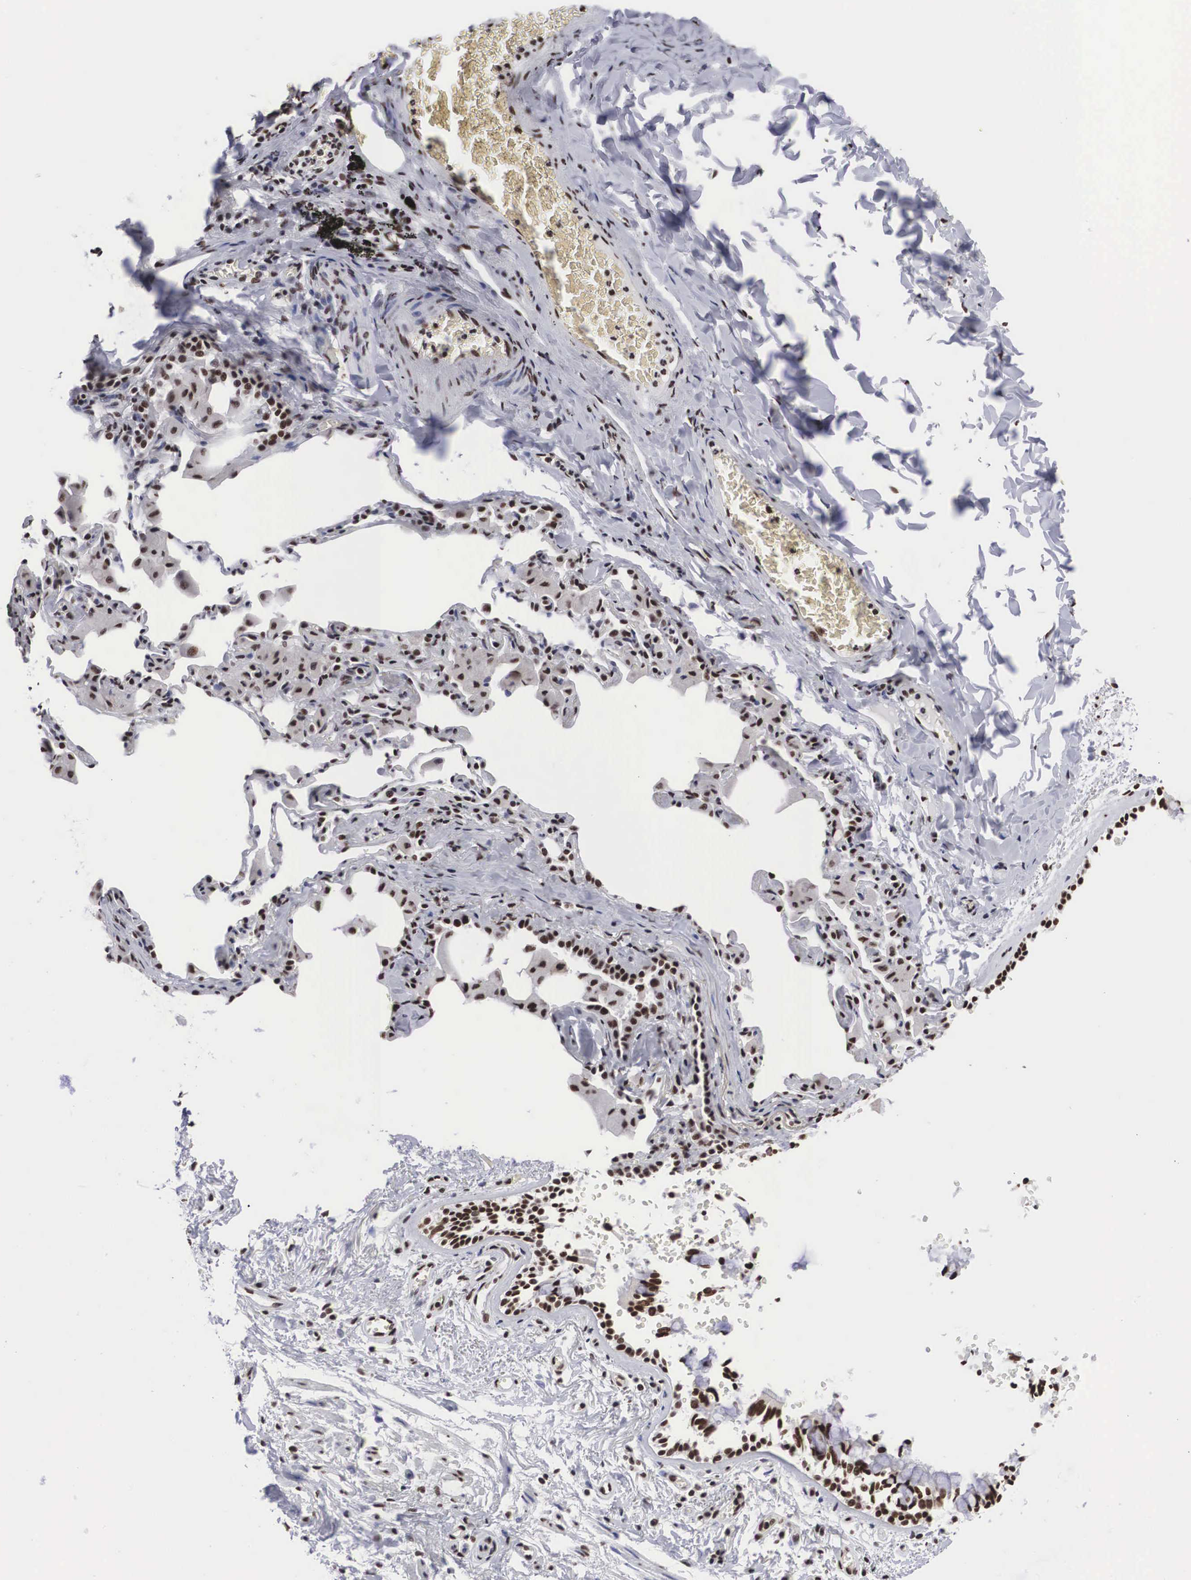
{"staining": {"intensity": "moderate", "quantity": ">75%", "location": "nuclear"}, "tissue": "bronchus", "cell_type": "Respiratory epithelial cells", "image_type": "normal", "snomed": [{"axis": "morphology", "description": "Normal tissue, NOS"}, {"axis": "topography", "description": "Lung"}], "caption": "High-power microscopy captured an immunohistochemistry photomicrograph of normal bronchus, revealing moderate nuclear positivity in approximately >75% of respiratory epithelial cells.", "gene": "ACIN1", "patient": {"sex": "male", "age": 54}}